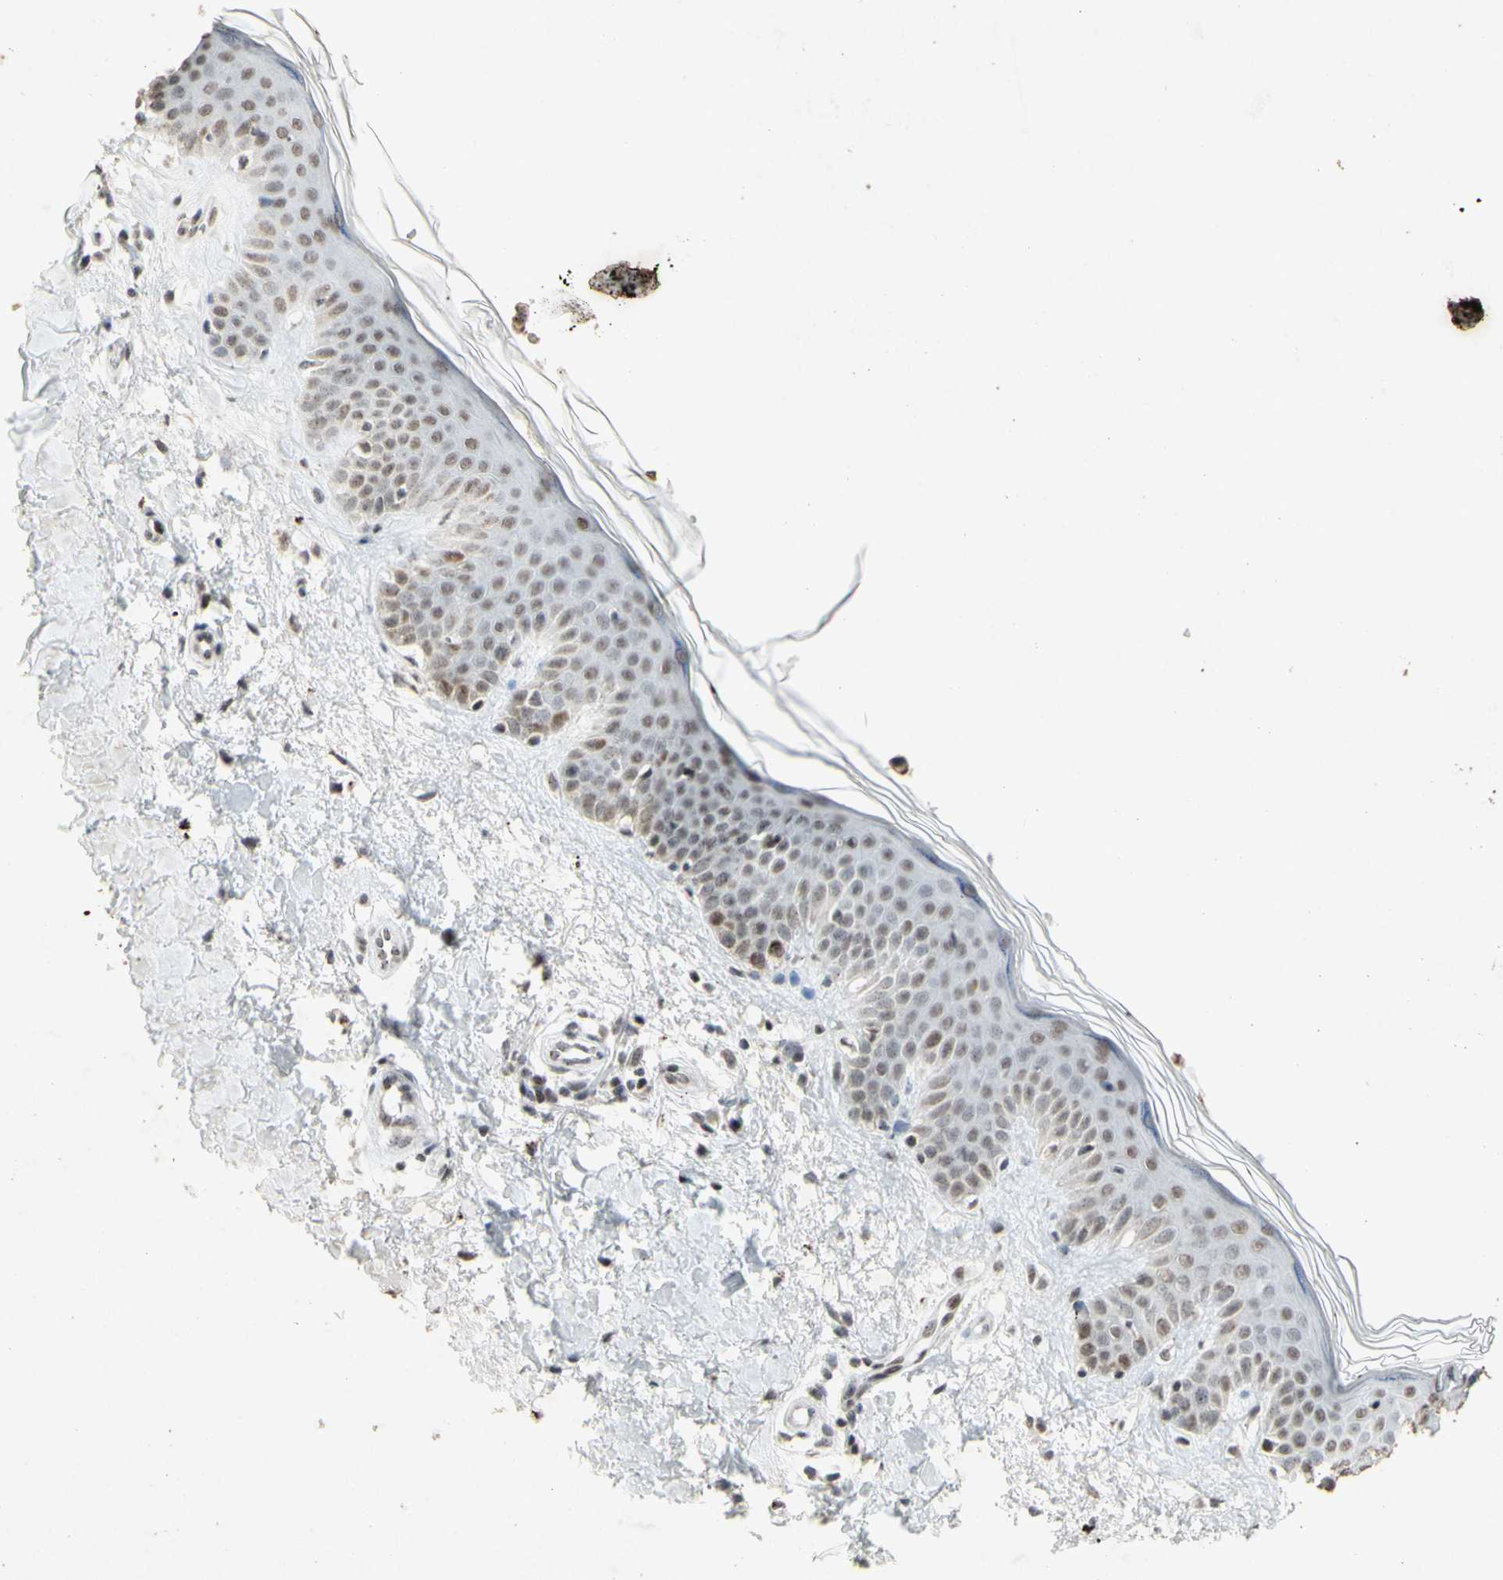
{"staining": {"intensity": "weak", "quantity": ">75%", "location": "cytoplasmic/membranous,nuclear"}, "tissue": "skin", "cell_type": "Fibroblasts", "image_type": "normal", "snomed": [{"axis": "morphology", "description": "Normal tissue, NOS"}, {"axis": "topography", "description": "Skin"}], "caption": "A photomicrograph of skin stained for a protein reveals weak cytoplasmic/membranous,nuclear brown staining in fibroblasts.", "gene": "CENPB", "patient": {"sex": "male", "age": 67}}